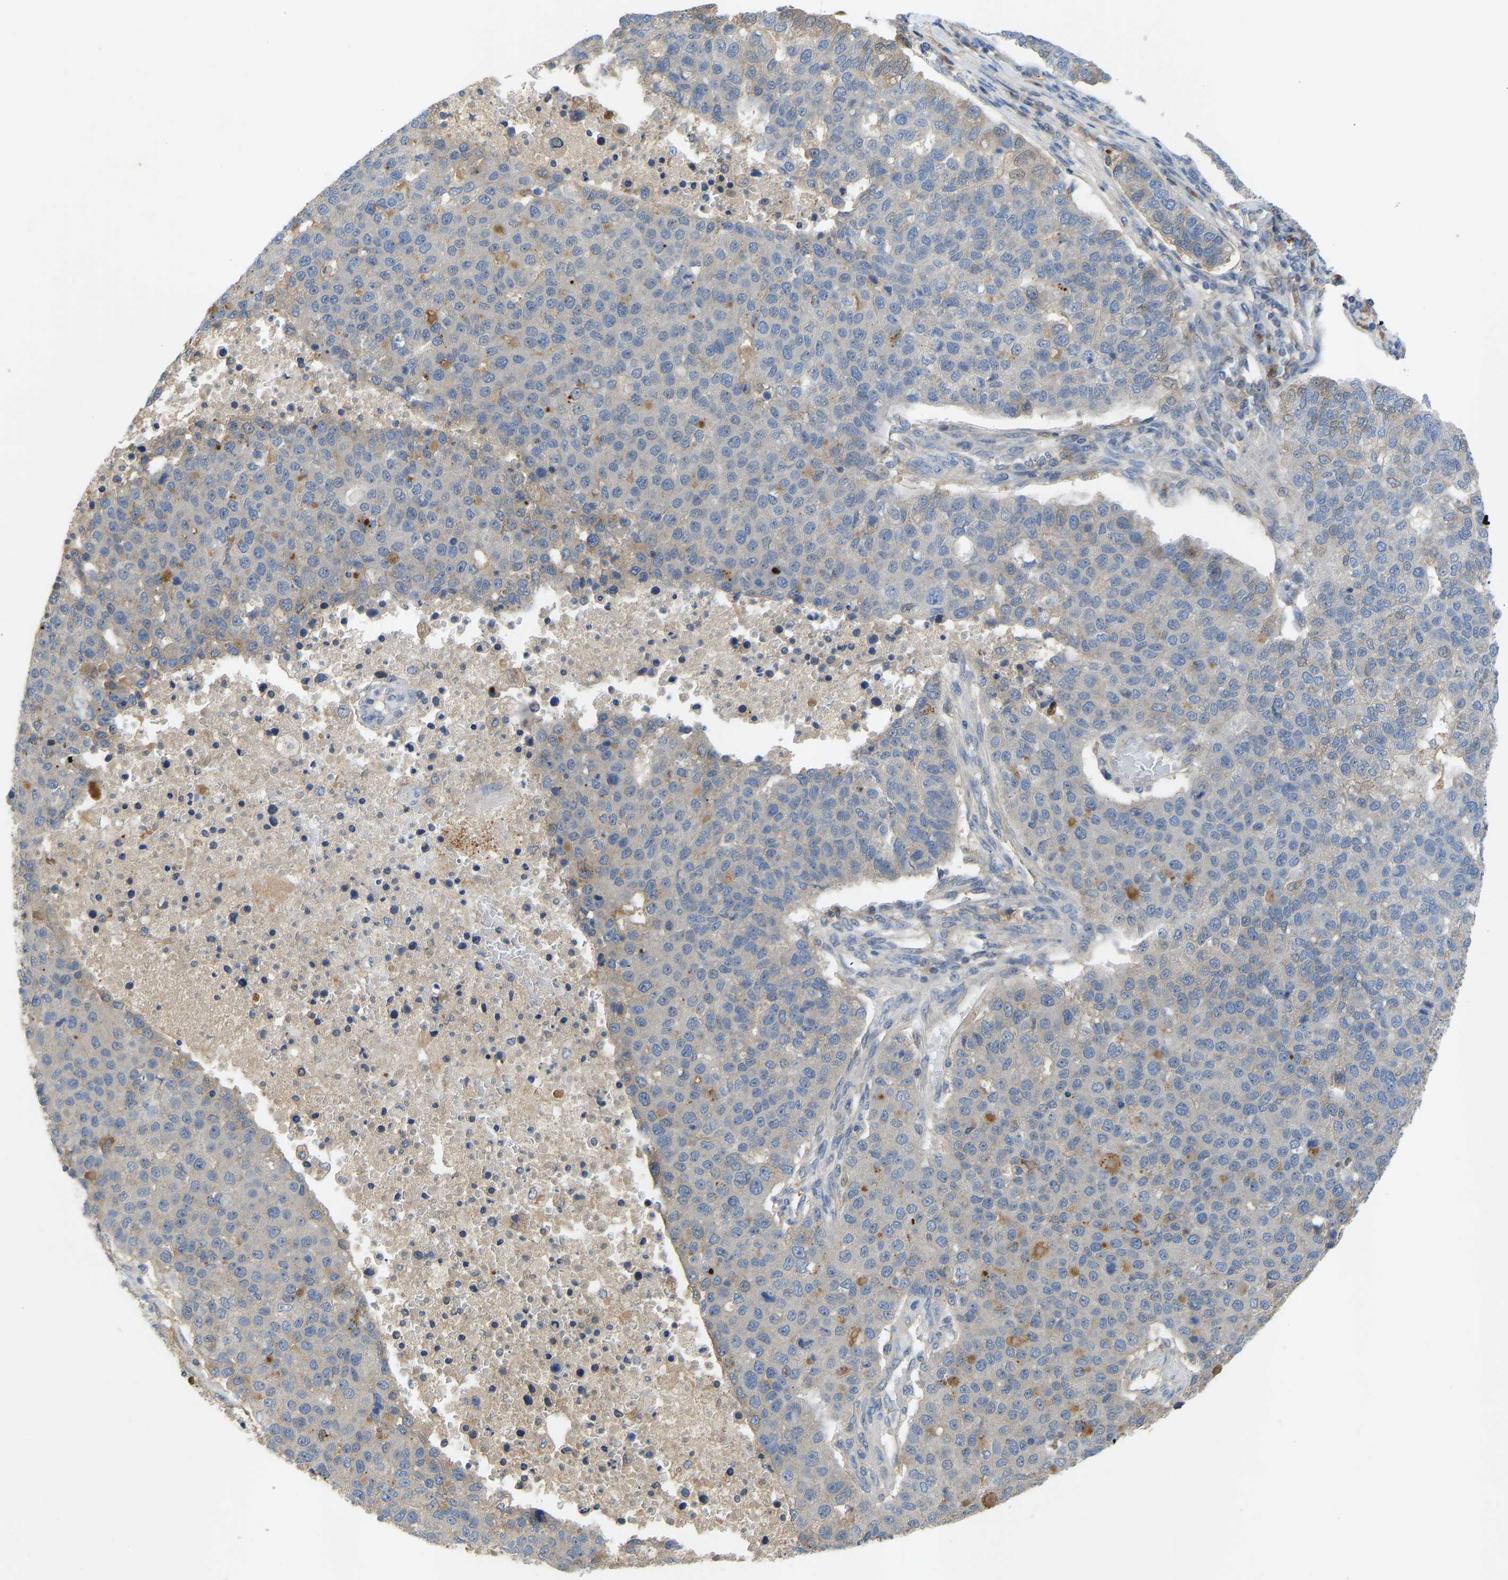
{"staining": {"intensity": "negative", "quantity": "none", "location": "none"}, "tissue": "pancreatic cancer", "cell_type": "Tumor cells", "image_type": "cancer", "snomed": [{"axis": "morphology", "description": "Adenocarcinoma, NOS"}, {"axis": "topography", "description": "Pancreas"}], "caption": "Immunohistochemistry image of neoplastic tissue: pancreatic cancer stained with DAB reveals no significant protein staining in tumor cells.", "gene": "ZNF251", "patient": {"sex": "female", "age": 61}}